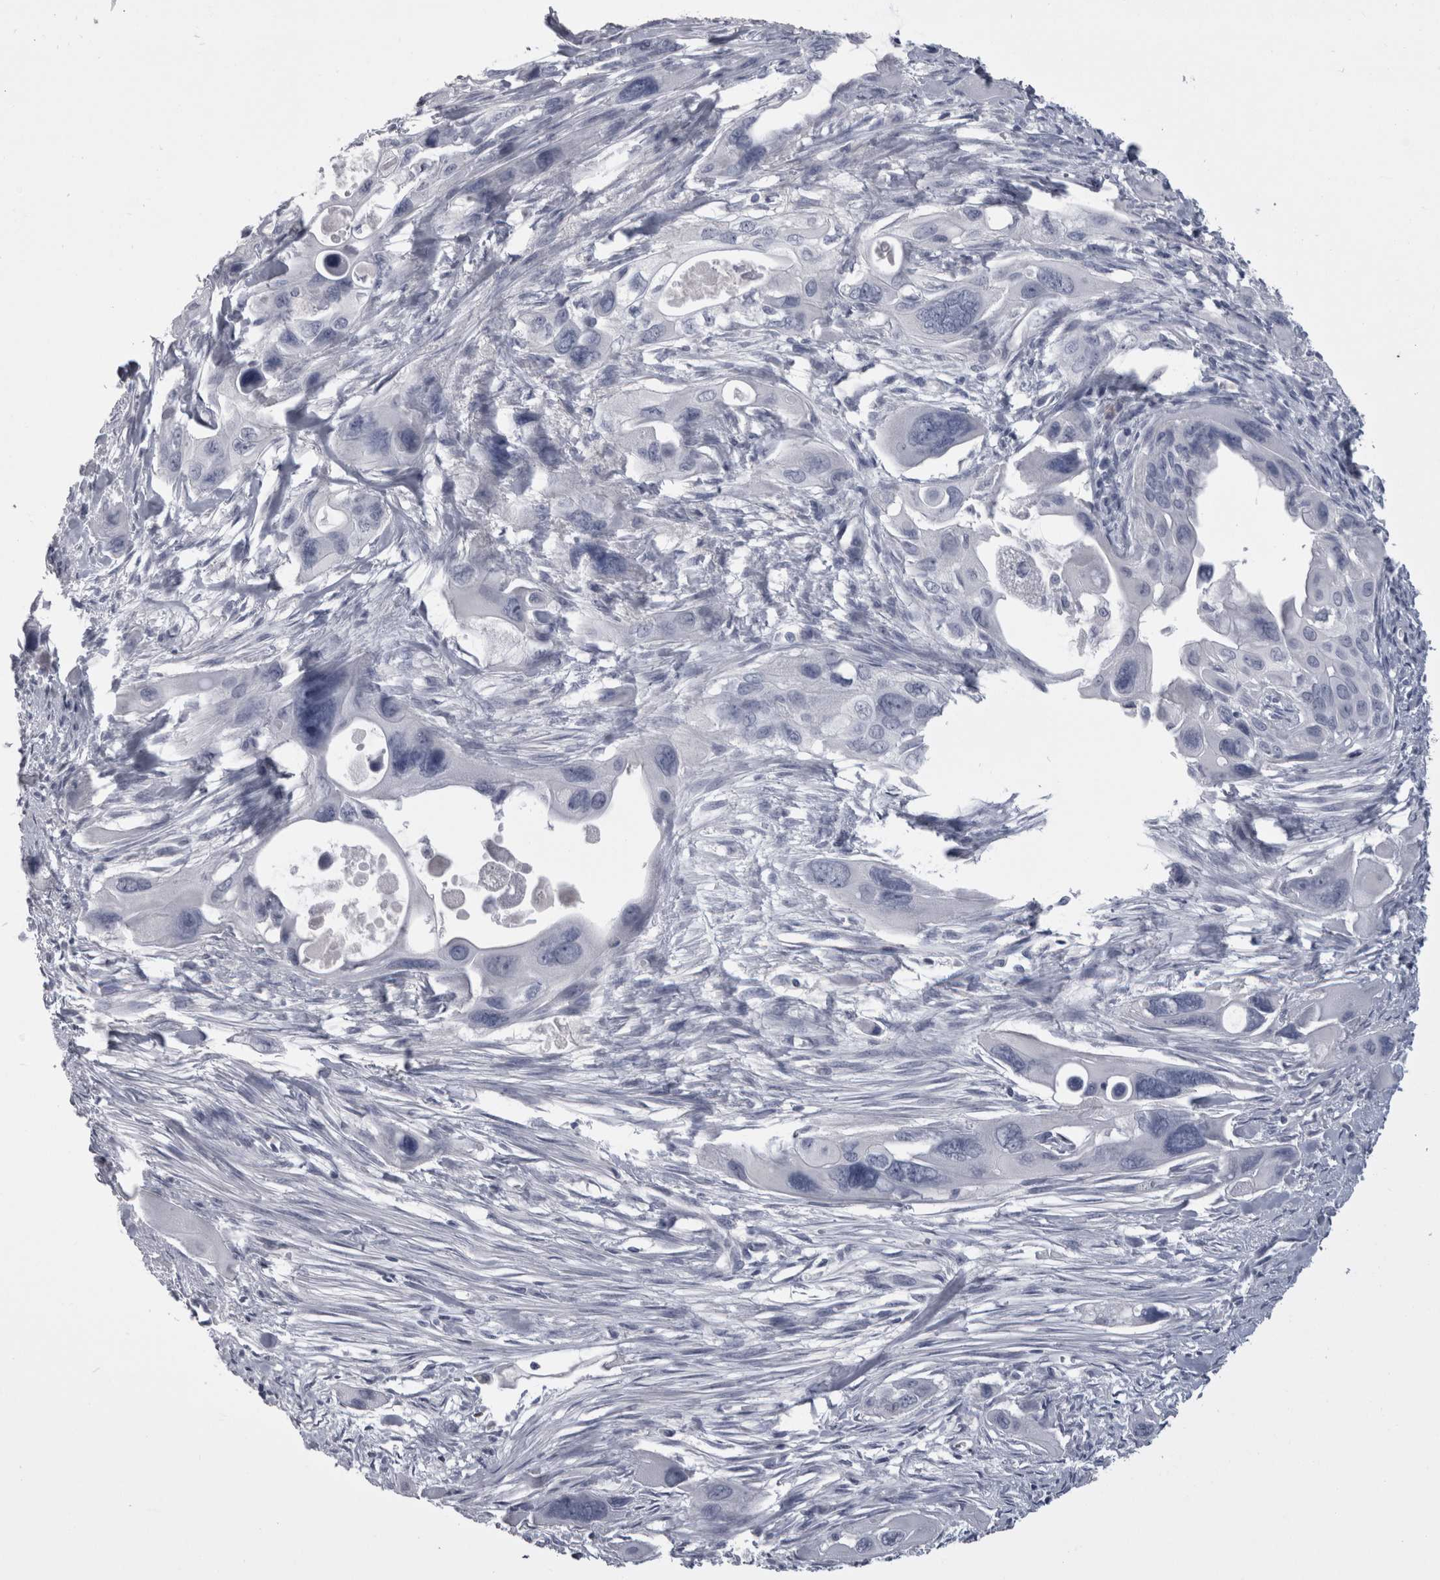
{"staining": {"intensity": "negative", "quantity": "none", "location": "none"}, "tissue": "pancreatic cancer", "cell_type": "Tumor cells", "image_type": "cancer", "snomed": [{"axis": "morphology", "description": "Adenocarcinoma, NOS"}, {"axis": "topography", "description": "Pancreas"}], "caption": "Human pancreatic cancer (adenocarcinoma) stained for a protein using immunohistochemistry shows no expression in tumor cells.", "gene": "PAX5", "patient": {"sex": "male", "age": 73}}